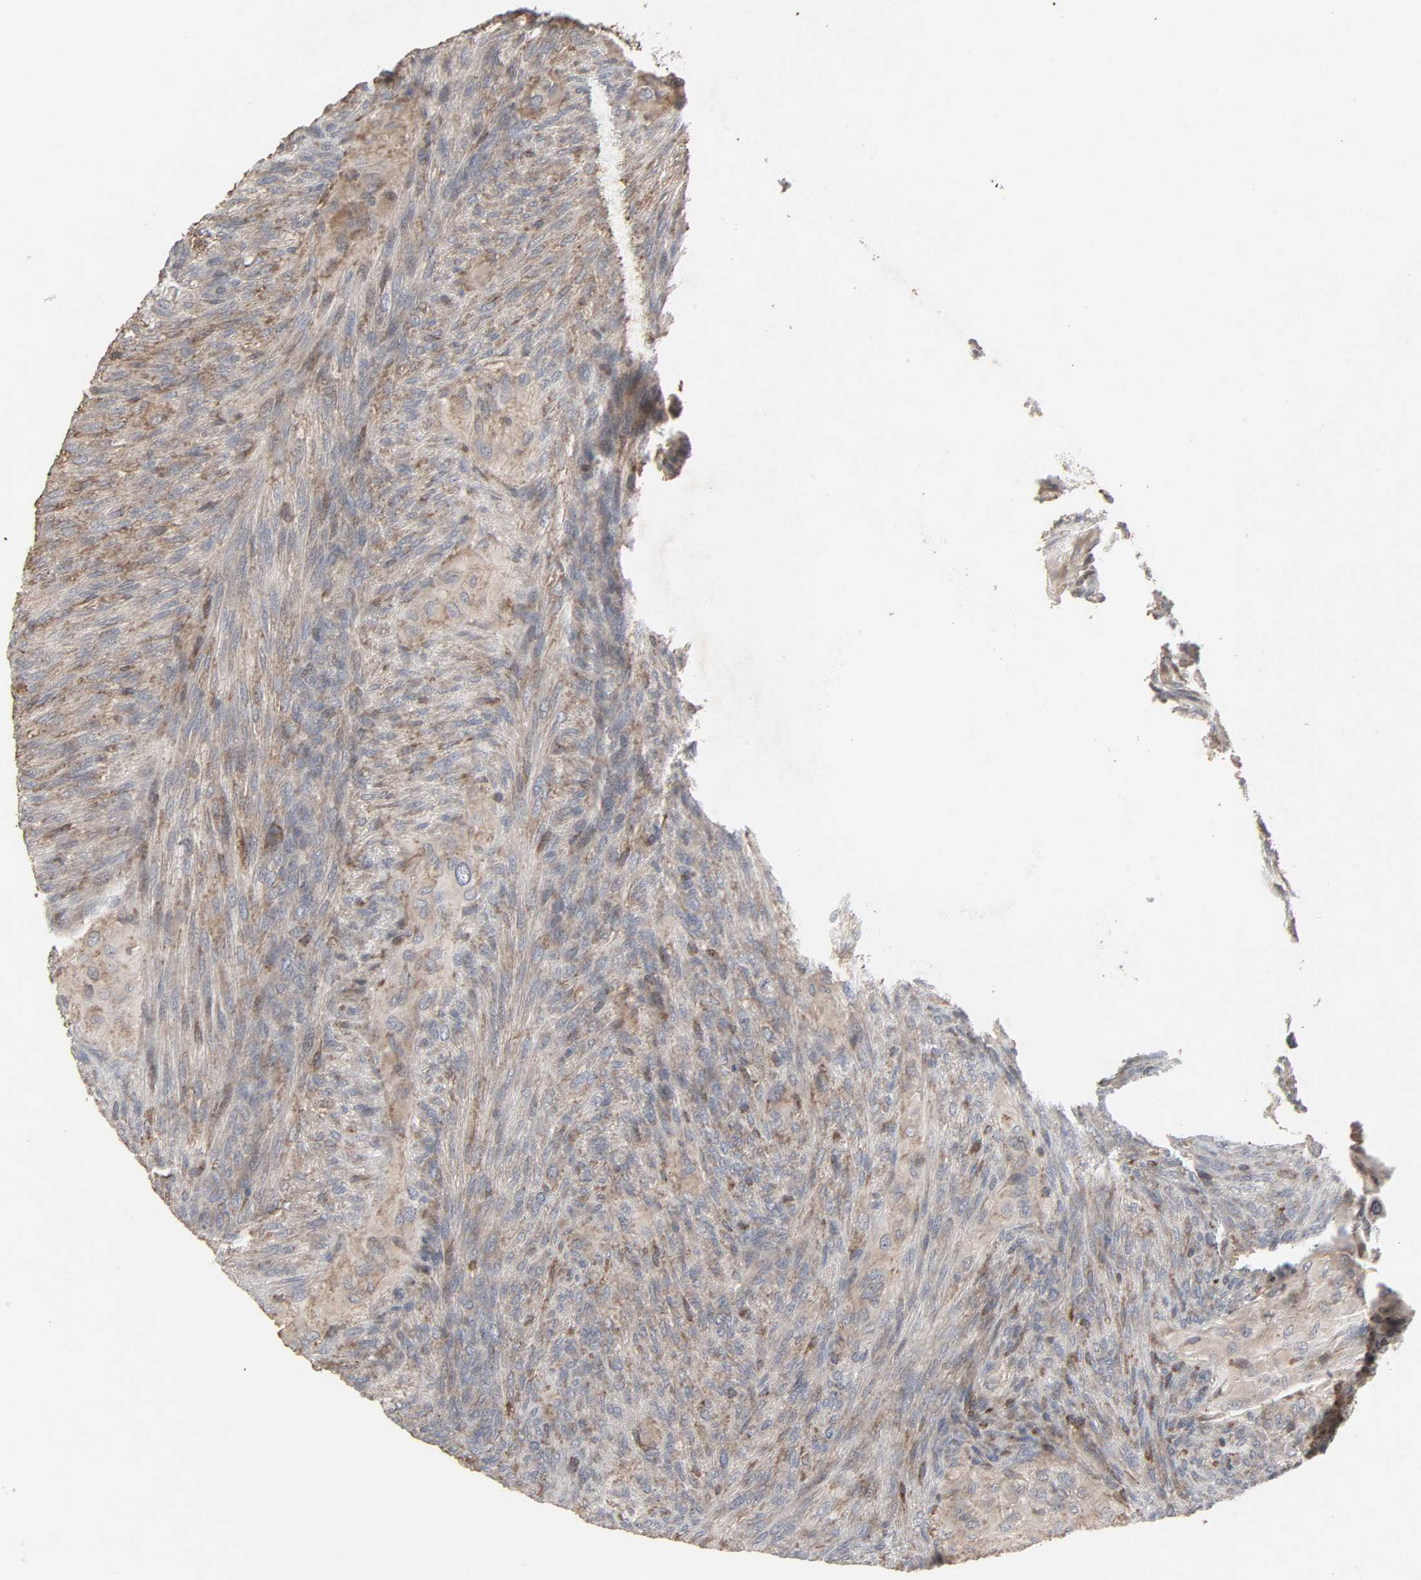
{"staining": {"intensity": "weak", "quantity": ">75%", "location": "cytoplasmic/membranous"}, "tissue": "glioma", "cell_type": "Tumor cells", "image_type": "cancer", "snomed": [{"axis": "morphology", "description": "Glioma, malignant, High grade"}, {"axis": "topography", "description": "Cerebral cortex"}], "caption": "Immunohistochemistry (DAB (3,3'-diaminobenzidine)) staining of malignant high-grade glioma demonstrates weak cytoplasmic/membranous protein expression in about >75% of tumor cells. (DAB = brown stain, brightfield microscopy at high magnification).", "gene": "ADCY4", "patient": {"sex": "female", "age": 55}}